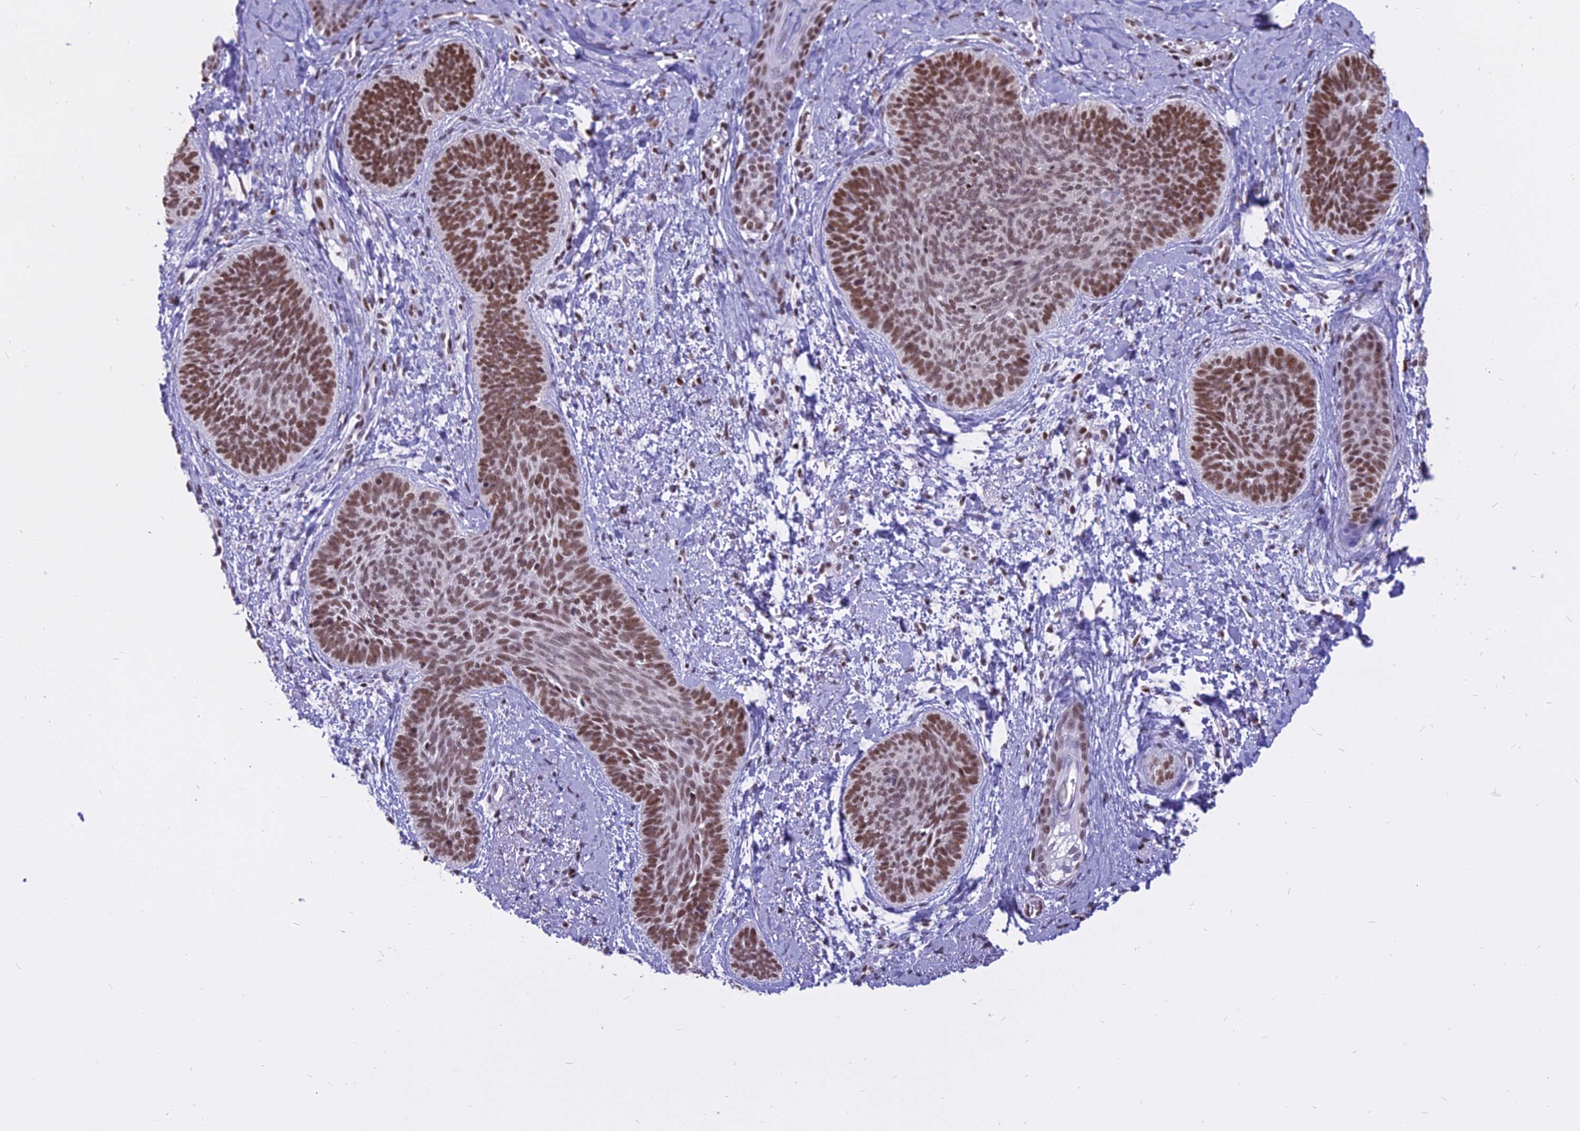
{"staining": {"intensity": "strong", "quantity": ">75%", "location": "nuclear"}, "tissue": "skin cancer", "cell_type": "Tumor cells", "image_type": "cancer", "snomed": [{"axis": "morphology", "description": "Basal cell carcinoma"}, {"axis": "topography", "description": "Skin"}], "caption": "The image displays immunohistochemical staining of skin basal cell carcinoma. There is strong nuclear expression is appreciated in about >75% of tumor cells.", "gene": "PARP1", "patient": {"sex": "female", "age": 81}}